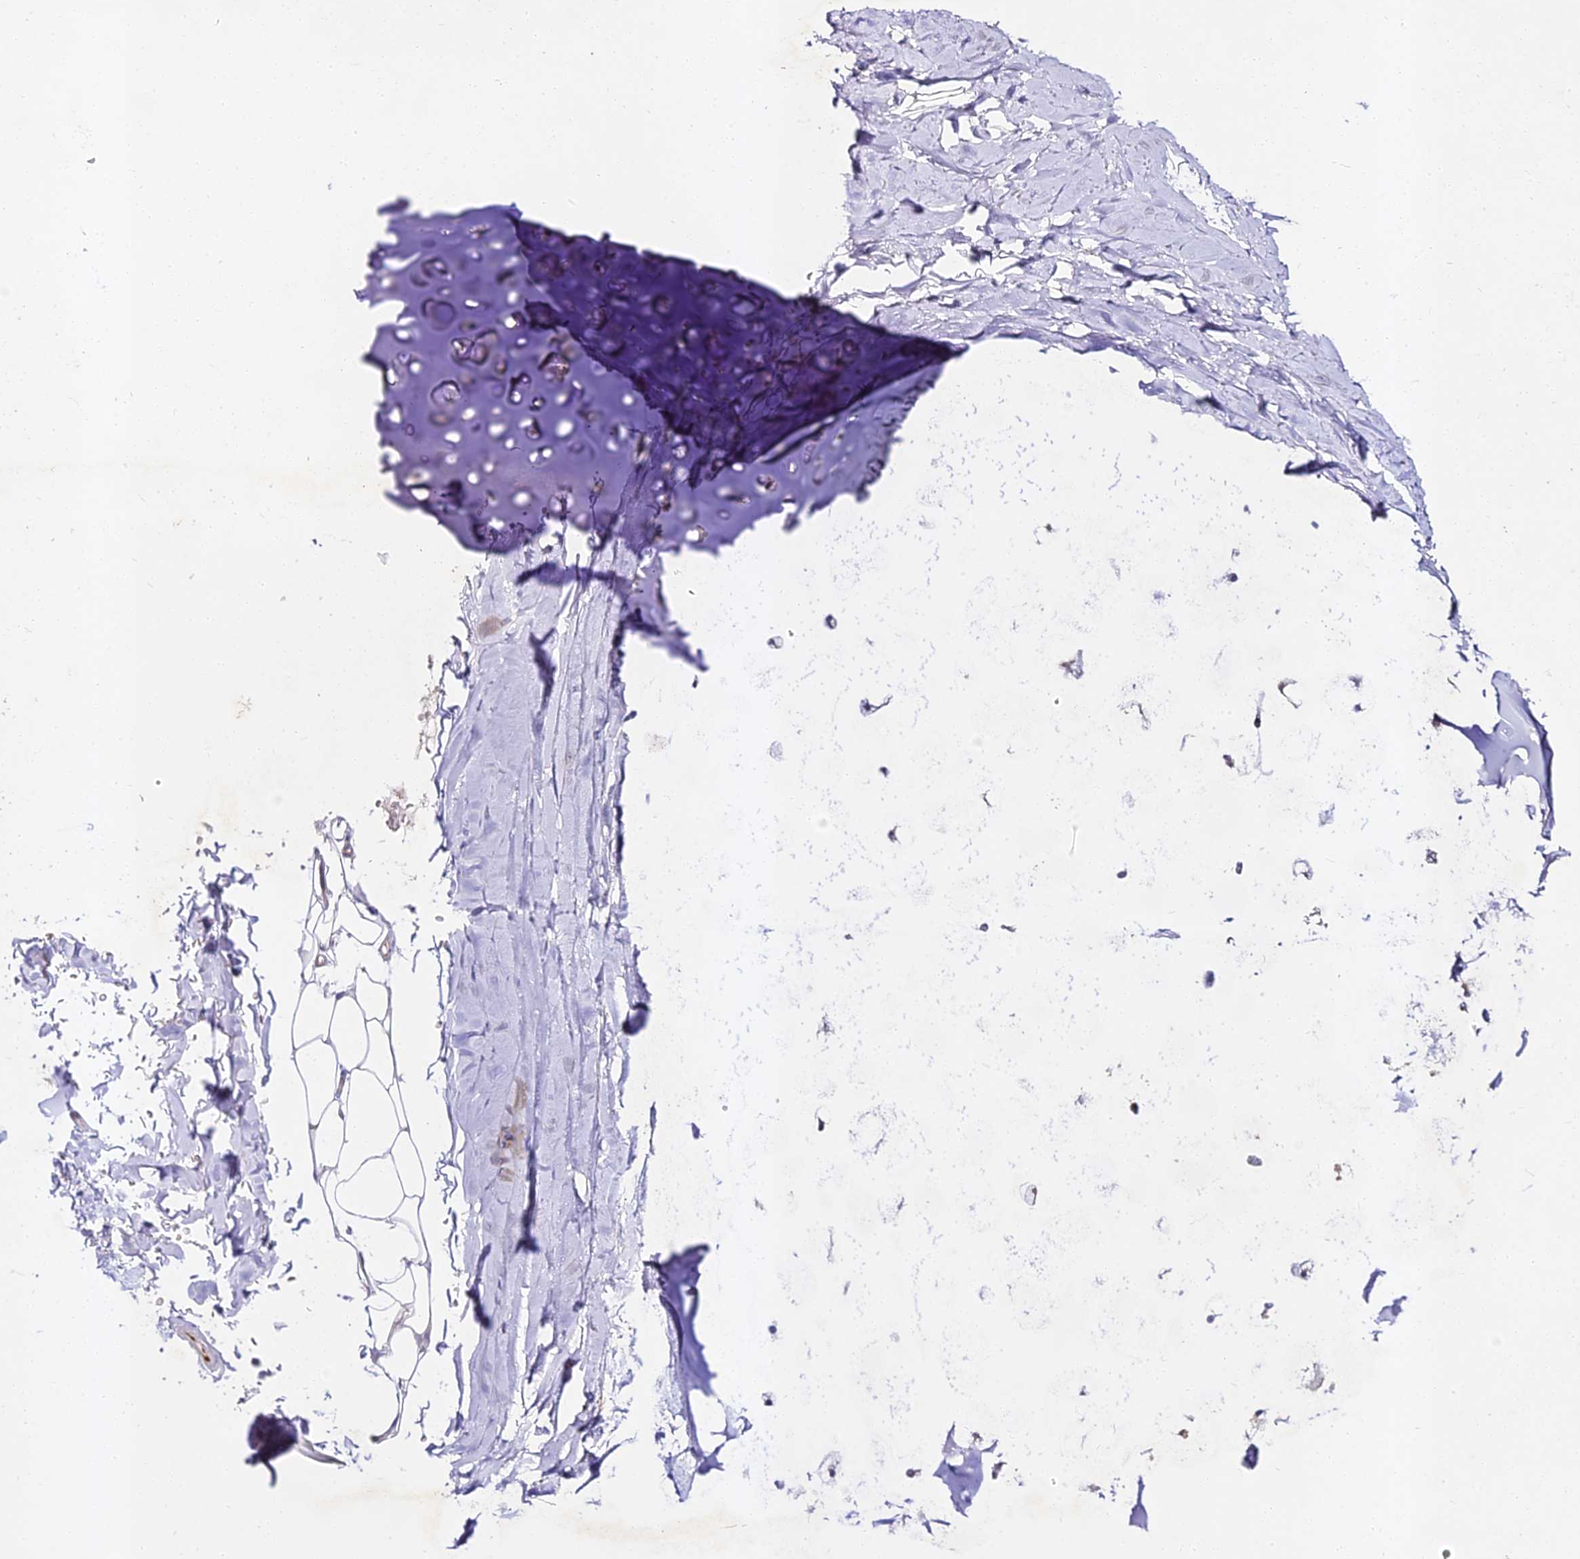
{"staining": {"intensity": "negative", "quantity": "none", "location": "none"}, "tissue": "adipose tissue", "cell_type": "Adipocytes", "image_type": "normal", "snomed": [{"axis": "morphology", "description": "Normal tissue, NOS"}, {"axis": "topography", "description": "Lymph node"}, {"axis": "topography", "description": "Bronchus"}], "caption": "Protein analysis of normal adipose tissue shows no significant positivity in adipocytes. Brightfield microscopy of IHC stained with DAB (3,3'-diaminobenzidine) (brown) and hematoxylin (blue), captured at high magnification.", "gene": "ALPG", "patient": {"sex": "male", "age": 63}}